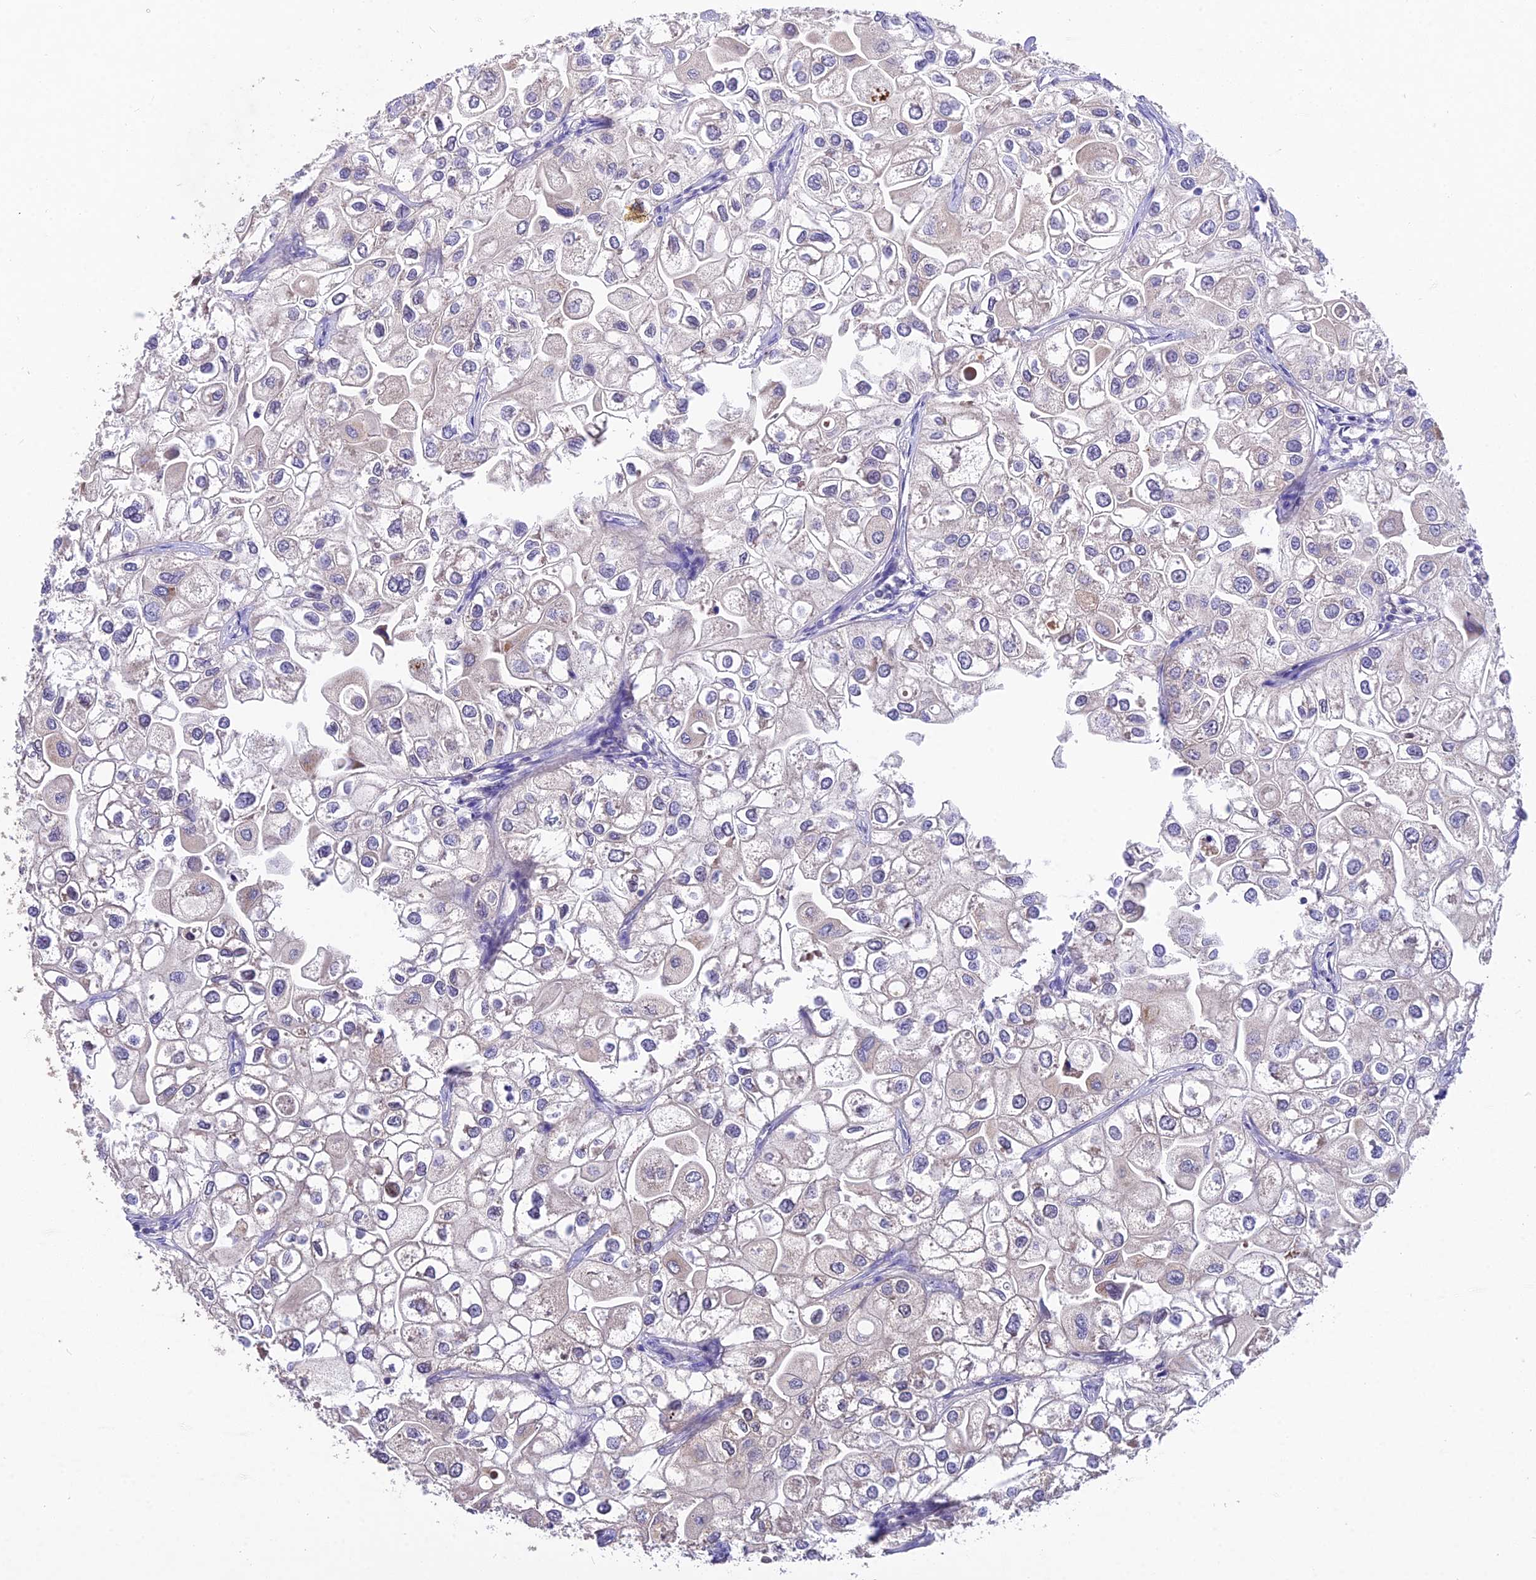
{"staining": {"intensity": "negative", "quantity": "none", "location": "none"}, "tissue": "urothelial cancer", "cell_type": "Tumor cells", "image_type": "cancer", "snomed": [{"axis": "morphology", "description": "Urothelial carcinoma, High grade"}, {"axis": "topography", "description": "Urinary bladder"}], "caption": "Urothelial cancer was stained to show a protein in brown. There is no significant positivity in tumor cells. Brightfield microscopy of immunohistochemistry stained with DAB (3,3'-diaminobenzidine) (brown) and hematoxylin (blue), captured at high magnification.", "gene": "PGK1", "patient": {"sex": "male", "age": 64}}